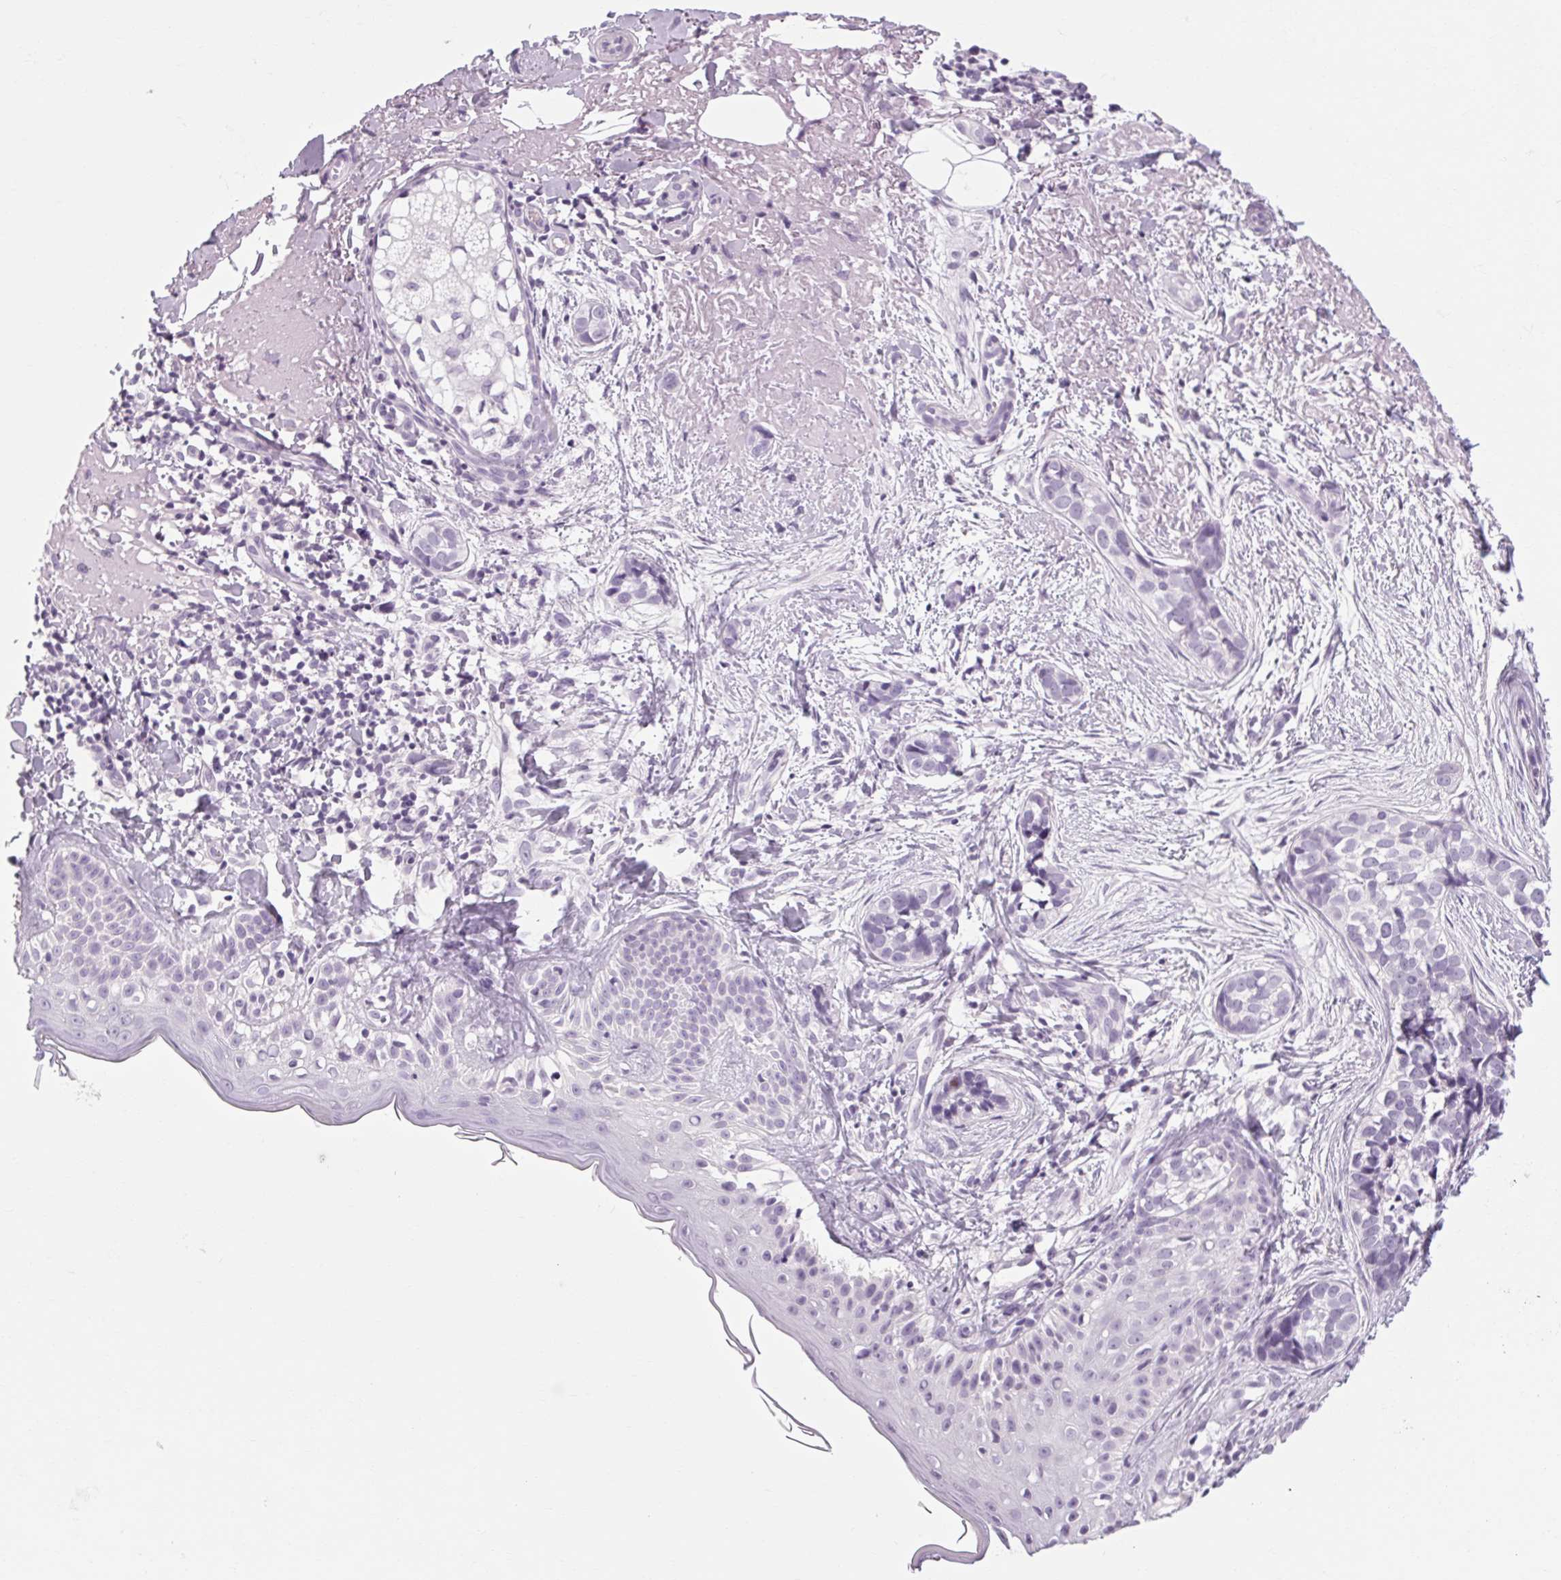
{"staining": {"intensity": "negative", "quantity": "none", "location": "none"}, "tissue": "skin cancer", "cell_type": "Tumor cells", "image_type": "cancer", "snomed": [{"axis": "morphology", "description": "Basal cell carcinoma"}, {"axis": "topography", "description": "Skin"}], "caption": "DAB (3,3'-diaminobenzidine) immunohistochemical staining of human skin basal cell carcinoma shows no significant expression in tumor cells. The staining was performed using DAB to visualize the protein expression in brown, while the nuclei were stained in blue with hematoxylin (Magnification: 20x).", "gene": "POMC", "patient": {"sex": "male", "age": 87}}